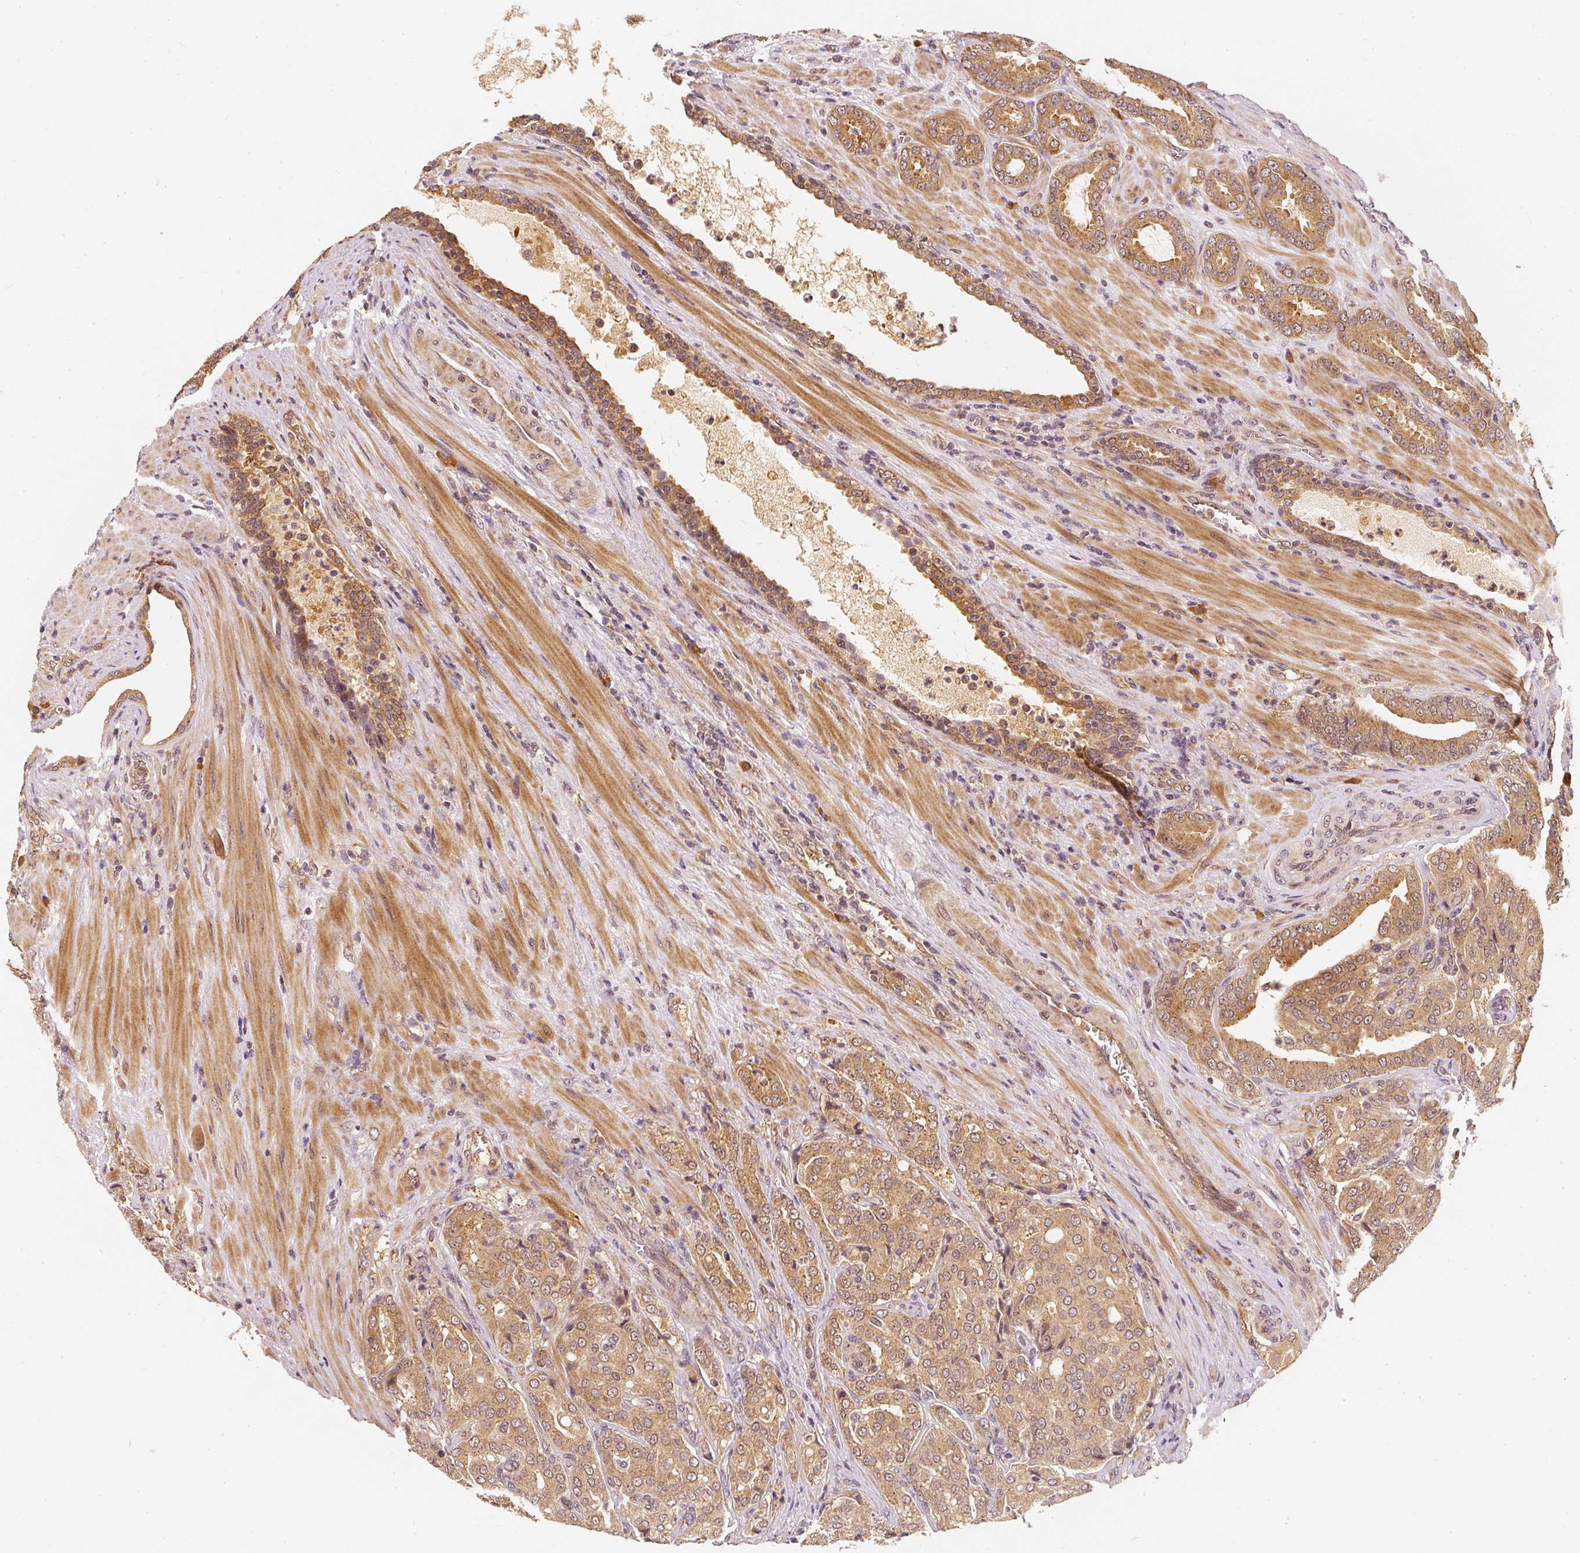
{"staining": {"intensity": "moderate", "quantity": ">75%", "location": "cytoplasmic/membranous"}, "tissue": "prostate cancer", "cell_type": "Tumor cells", "image_type": "cancer", "snomed": [{"axis": "morphology", "description": "Adenocarcinoma, High grade"}, {"axis": "topography", "description": "Prostate"}], "caption": "Protein expression analysis of human prostate cancer reveals moderate cytoplasmic/membranous positivity in approximately >75% of tumor cells. (Stains: DAB (3,3'-diaminobenzidine) in brown, nuclei in blue, Microscopy: brightfield microscopy at high magnification).", "gene": "EEF1A2", "patient": {"sex": "male", "age": 68}}